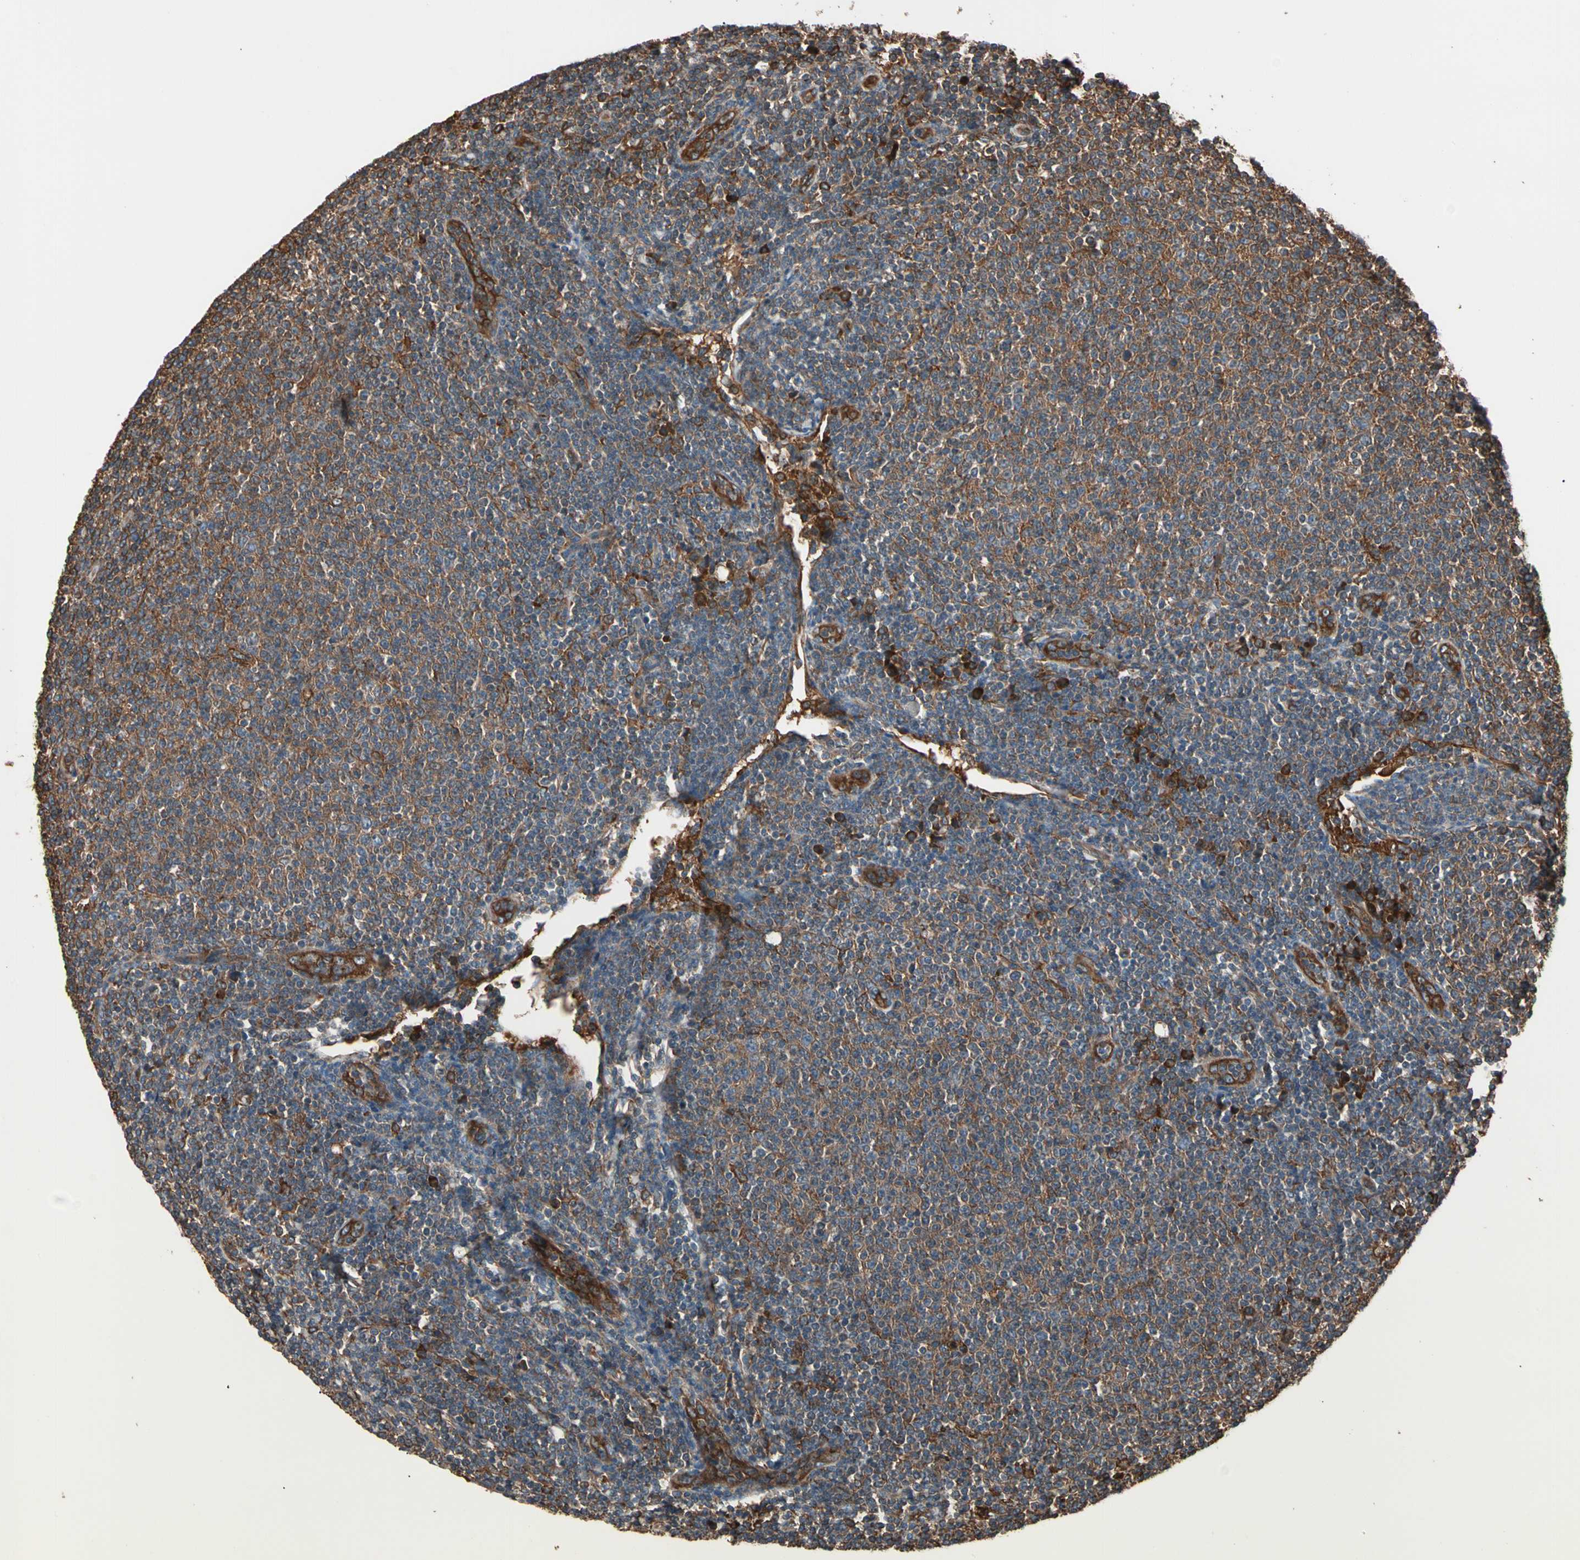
{"staining": {"intensity": "moderate", "quantity": ">75%", "location": "cytoplasmic/membranous"}, "tissue": "lymphoma", "cell_type": "Tumor cells", "image_type": "cancer", "snomed": [{"axis": "morphology", "description": "Malignant lymphoma, non-Hodgkin's type, Low grade"}, {"axis": "topography", "description": "Lymph node"}], "caption": "This image shows immunohistochemistry (IHC) staining of lymphoma, with medium moderate cytoplasmic/membranous positivity in approximately >75% of tumor cells.", "gene": "AGBL2", "patient": {"sex": "male", "age": 66}}